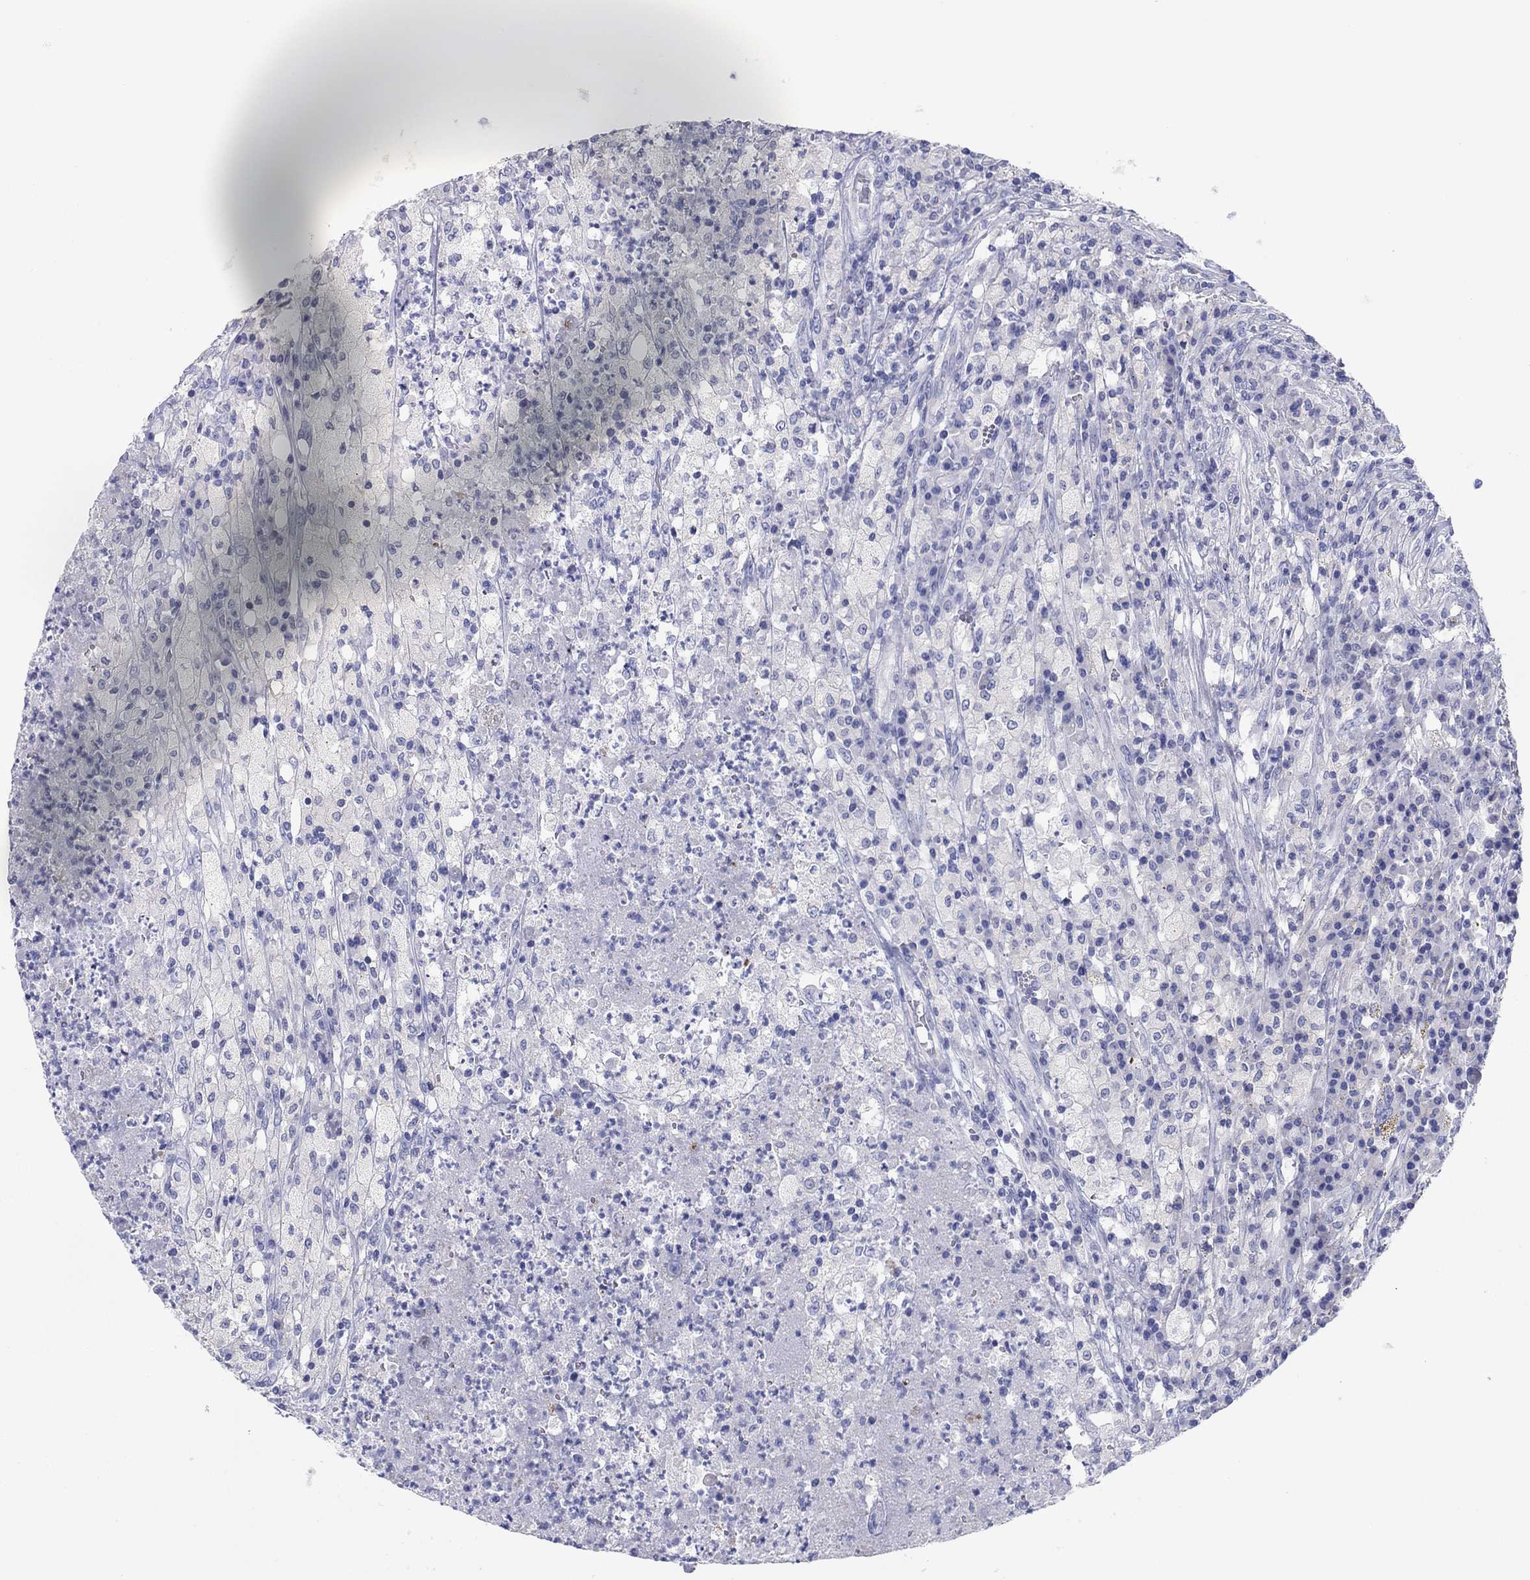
{"staining": {"intensity": "negative", "quantity": "none", "location": "none"}, "tissue": "testis cancer", "cell_type": "Tumor cells", "image_type": "cancer", "snomed": [{"axis": "morphology", "description": "Necrosis, NOS"}, {"axis": "morphology", "description": "Carcinoma, Embryonal, NOS"}, {"axis": "topography", "description": "Testis"}], "caption": "Histopathology image shows no protein expression in tumor cells of embryonal carcinoma (testis) tissue. (IHC, brightfield microscopy, high magnification).", "gene": "ERICH3", "patient": {"sex": "male", "age": 19}}